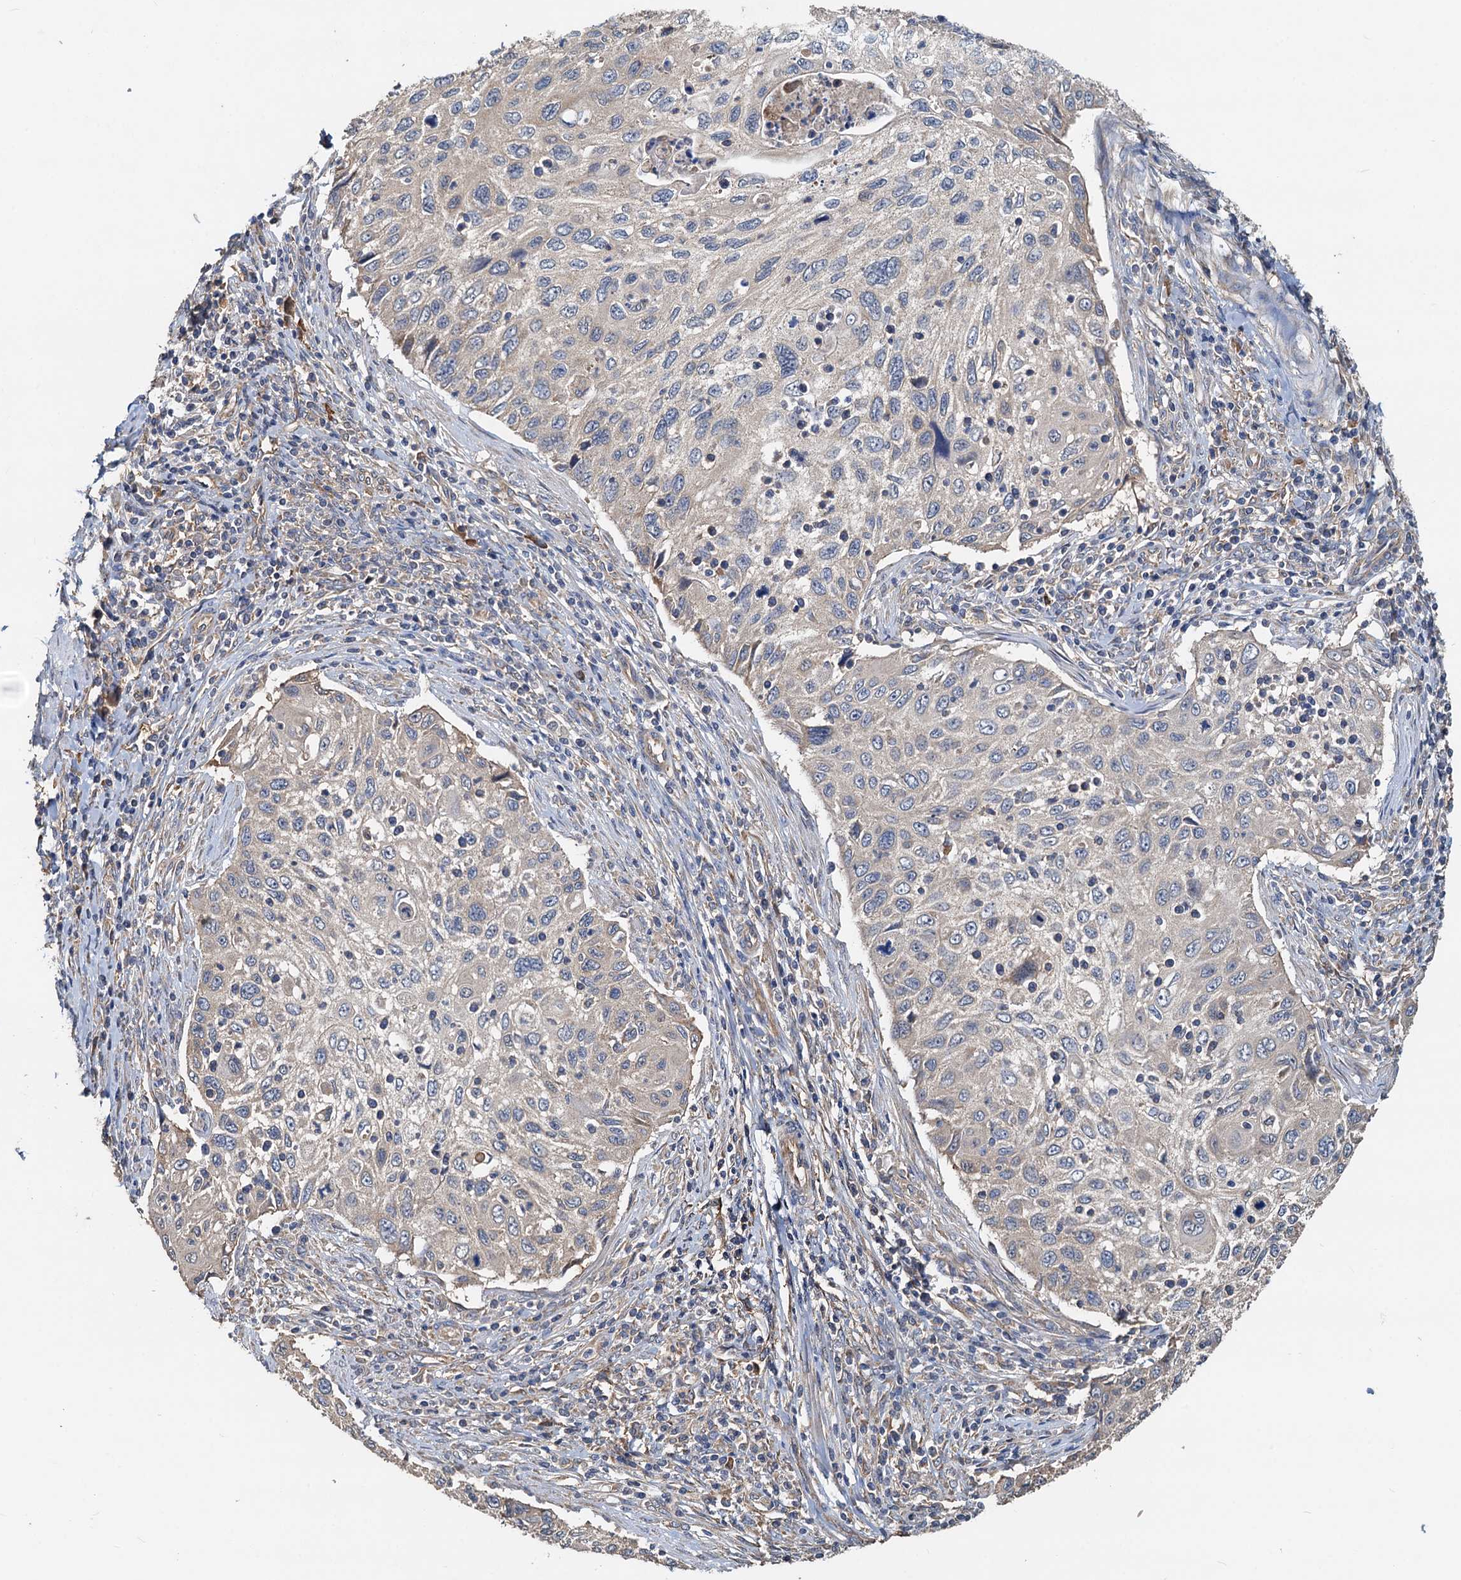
{"staining": {"intensity": "negative", "quantity": "none", "location": "none"}, "tissue": "cervical cancer", "cell_type": "Tumor cells", "image_type": "cancer", "snomed": [{"axis": "morphology", "description": "Squamous cell carcinoma, NOS"}, {"axis": "topography", "description": "Cervix"}], "caption": "The image displays no staining of tumor cells in cervical cancer (squamous cell carcinoma).", "gene": "HYI", "patient": {"sex": "female", "age": 70}}